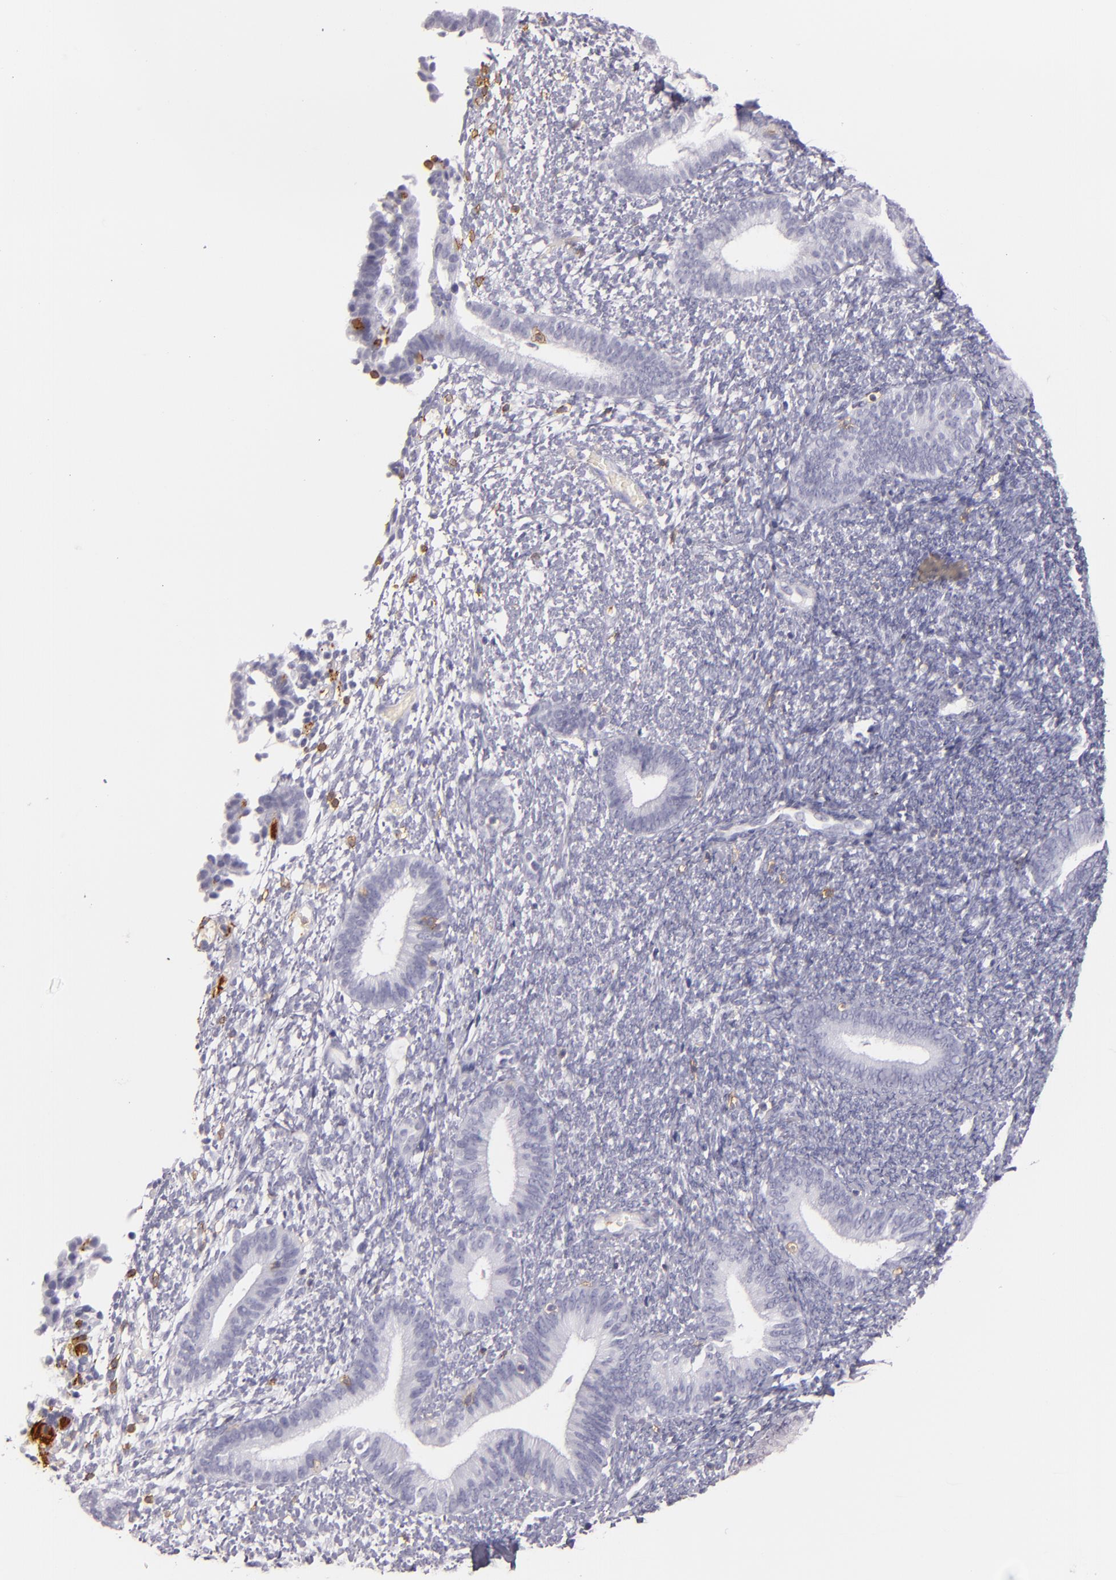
{"staining": {"intensity": "negative", "quantity": "none", "location": "none"}, "tissue": "endometrium", "cell_type": "Cells in endometrial stroma", "image_type": "normal", "snomed": [{"axis": "morphology", "description": "Normal tissue, NOS"}, {"axis": "topography", "description": "Smooth muscle"}, {"axis": "topography", "description": "Endometrium"}], "caption": "Endometrium was stained to show a protein in brown. There is no significant positivity in cells in endometrial stroma. The staining was performed using DAB to visualize the protein expression in brown, while the nuclei were stained in blue with hematoxylin (Magnification: 20x).", "gene": "LAT", "patient": {"sex": "female", "age": 57}}